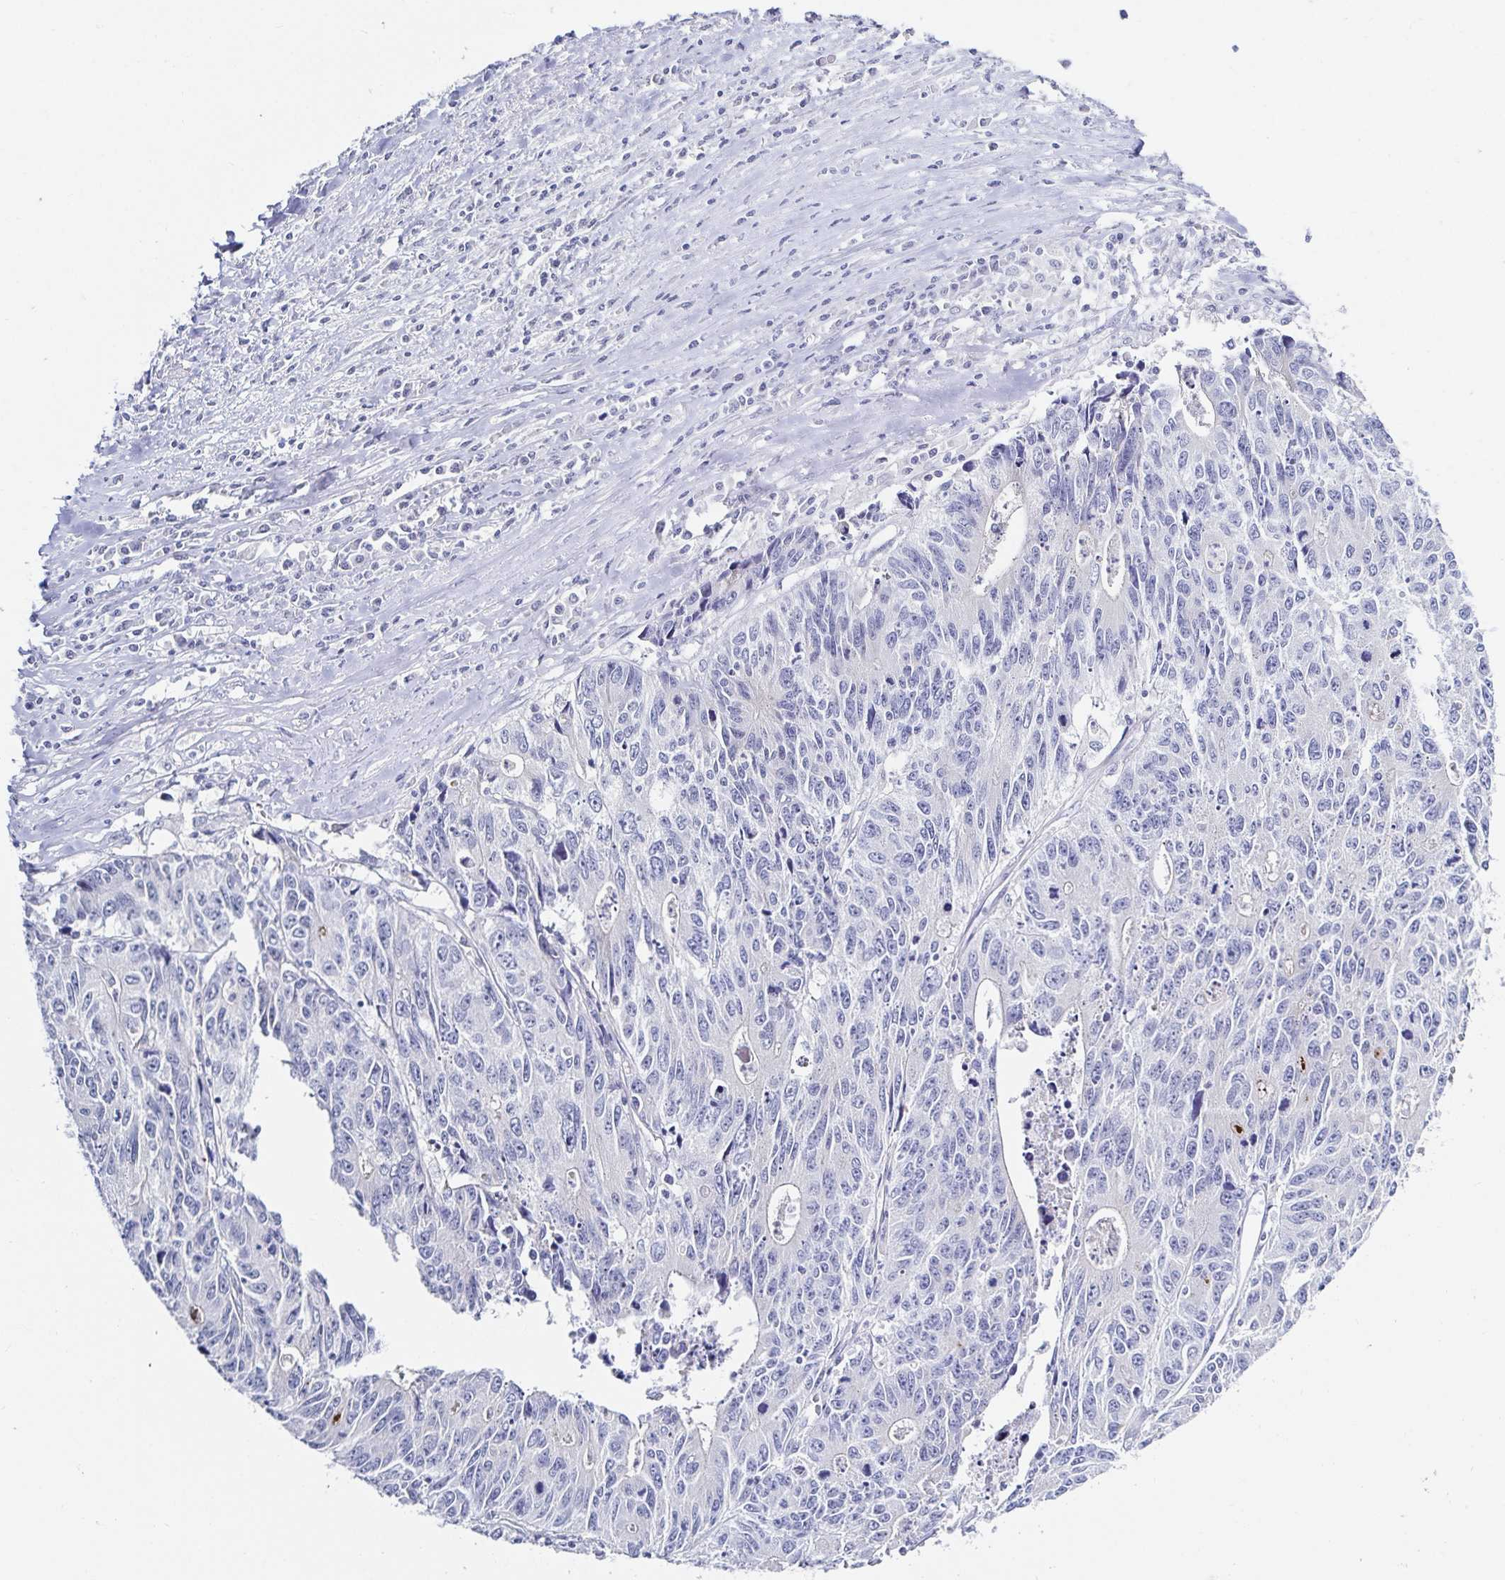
{"staining": {"intensity": "negative", "quantity": "none", "location": "none"}, "tissue": "liver cancer", "cell_type": "Tumor cells", "image_type": "cancer", "snomed": [{"axis": "morphology", "description": "Cholangiocarcinoma"}, {"axis": "topography", "description": "Liver"}], "caption": "Liver cancer (cholangiocarcinoma) was stained to show a protein in brown. There is no significant staining in tumor cells.", "gene": "OR10K1", "patient": {"sex": "male", "age": 65}}